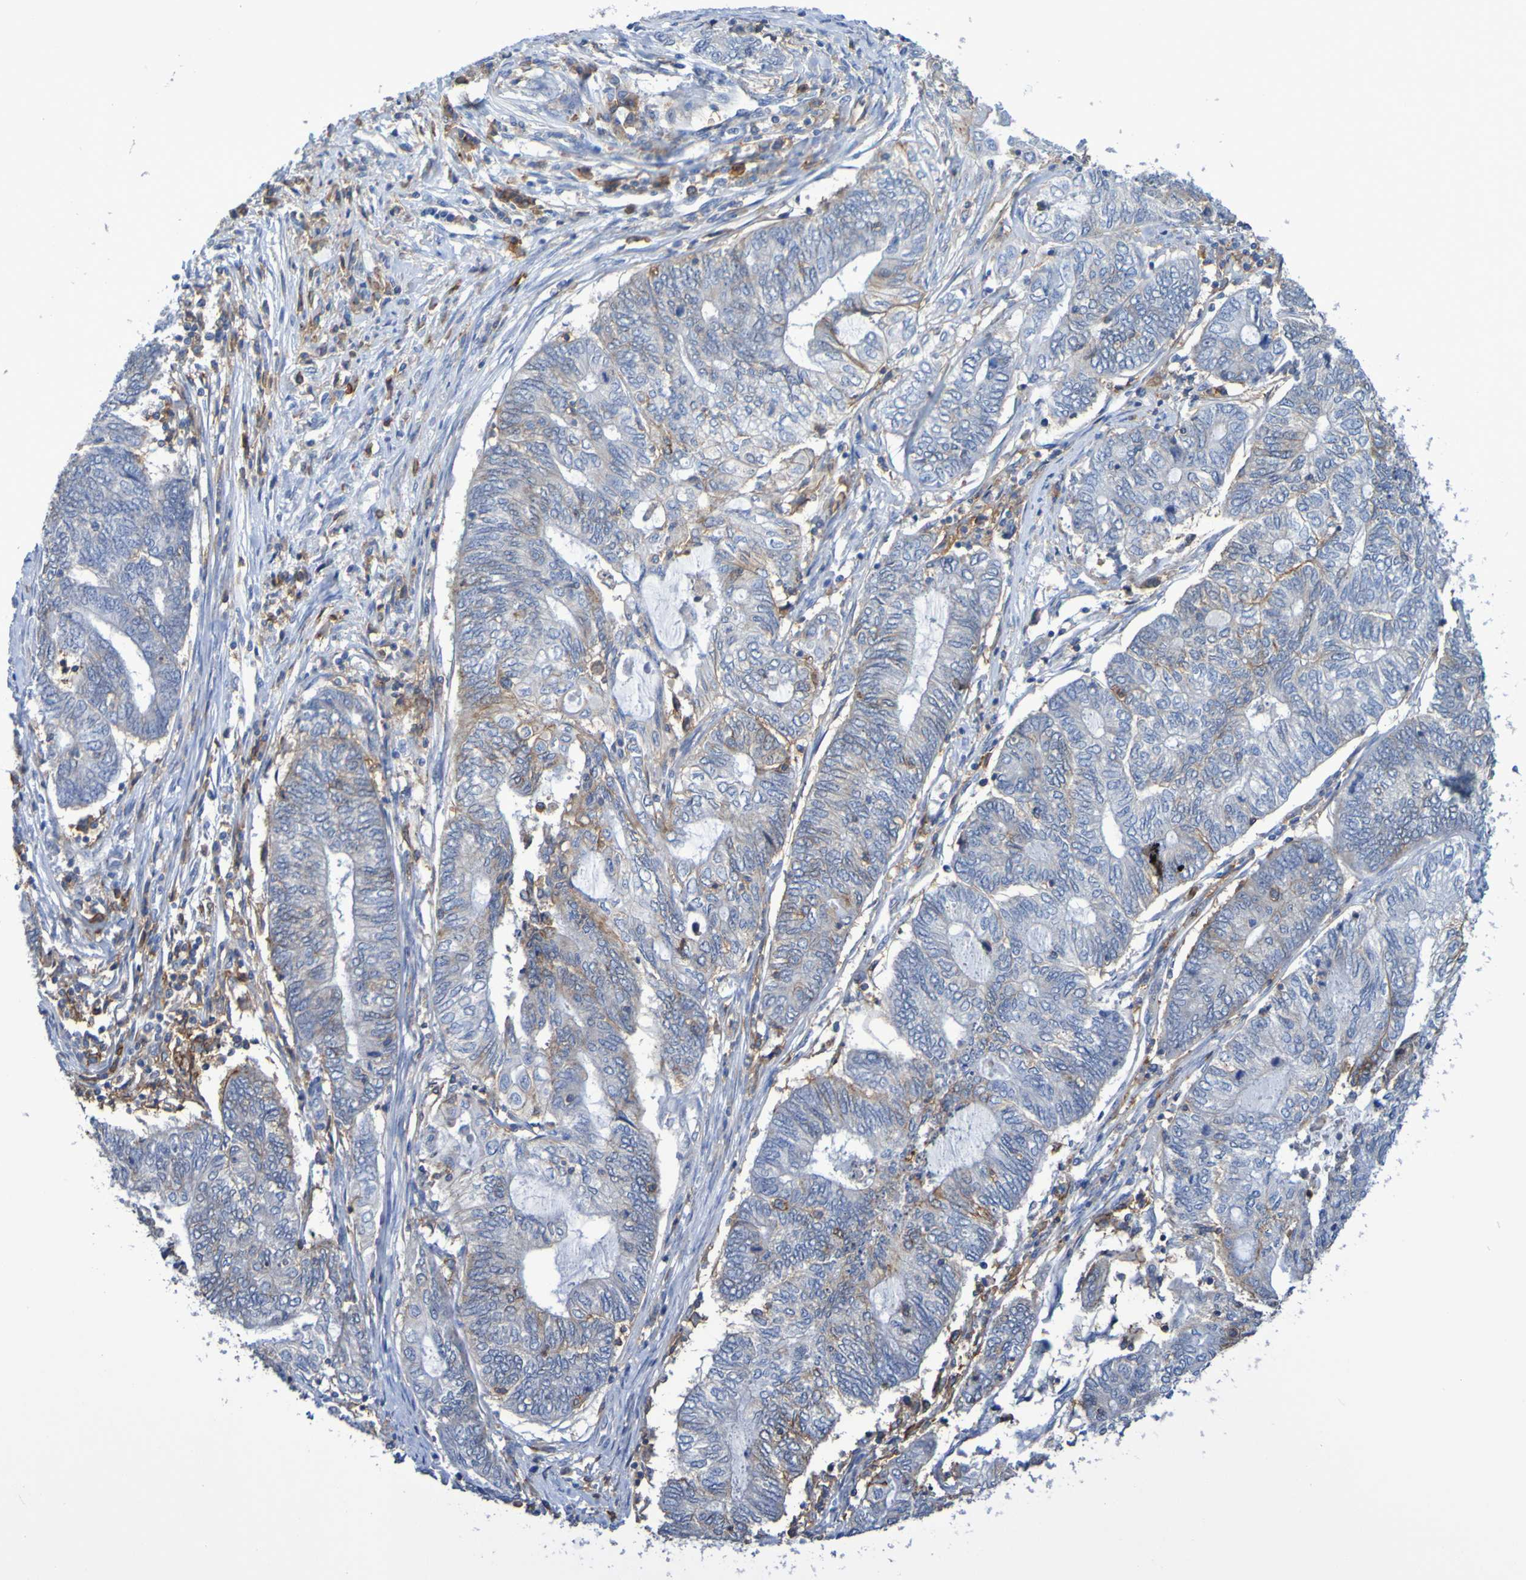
{"staining": {"intensity": "weak", "quantity": "<25%", "location": "cytoplasmic/membranous"}, "tissue": "endometrial cancer", "cell_type": "Tumor cells", "image_type": "cancer", "snomed": [{"axis": "morphology", "description": "Adenocarcinoma, NOS"}, {"axis": "topography", "description": "Uterus"}, {"axis": "topography", "description": "Endometrium"}], "caption": "Protein analysis of endometrial adenocarcinoma displays no significant positivity in tumor cells.", "gene": "SLC3A2", "patient": {"sex": "female", "age": 70}}